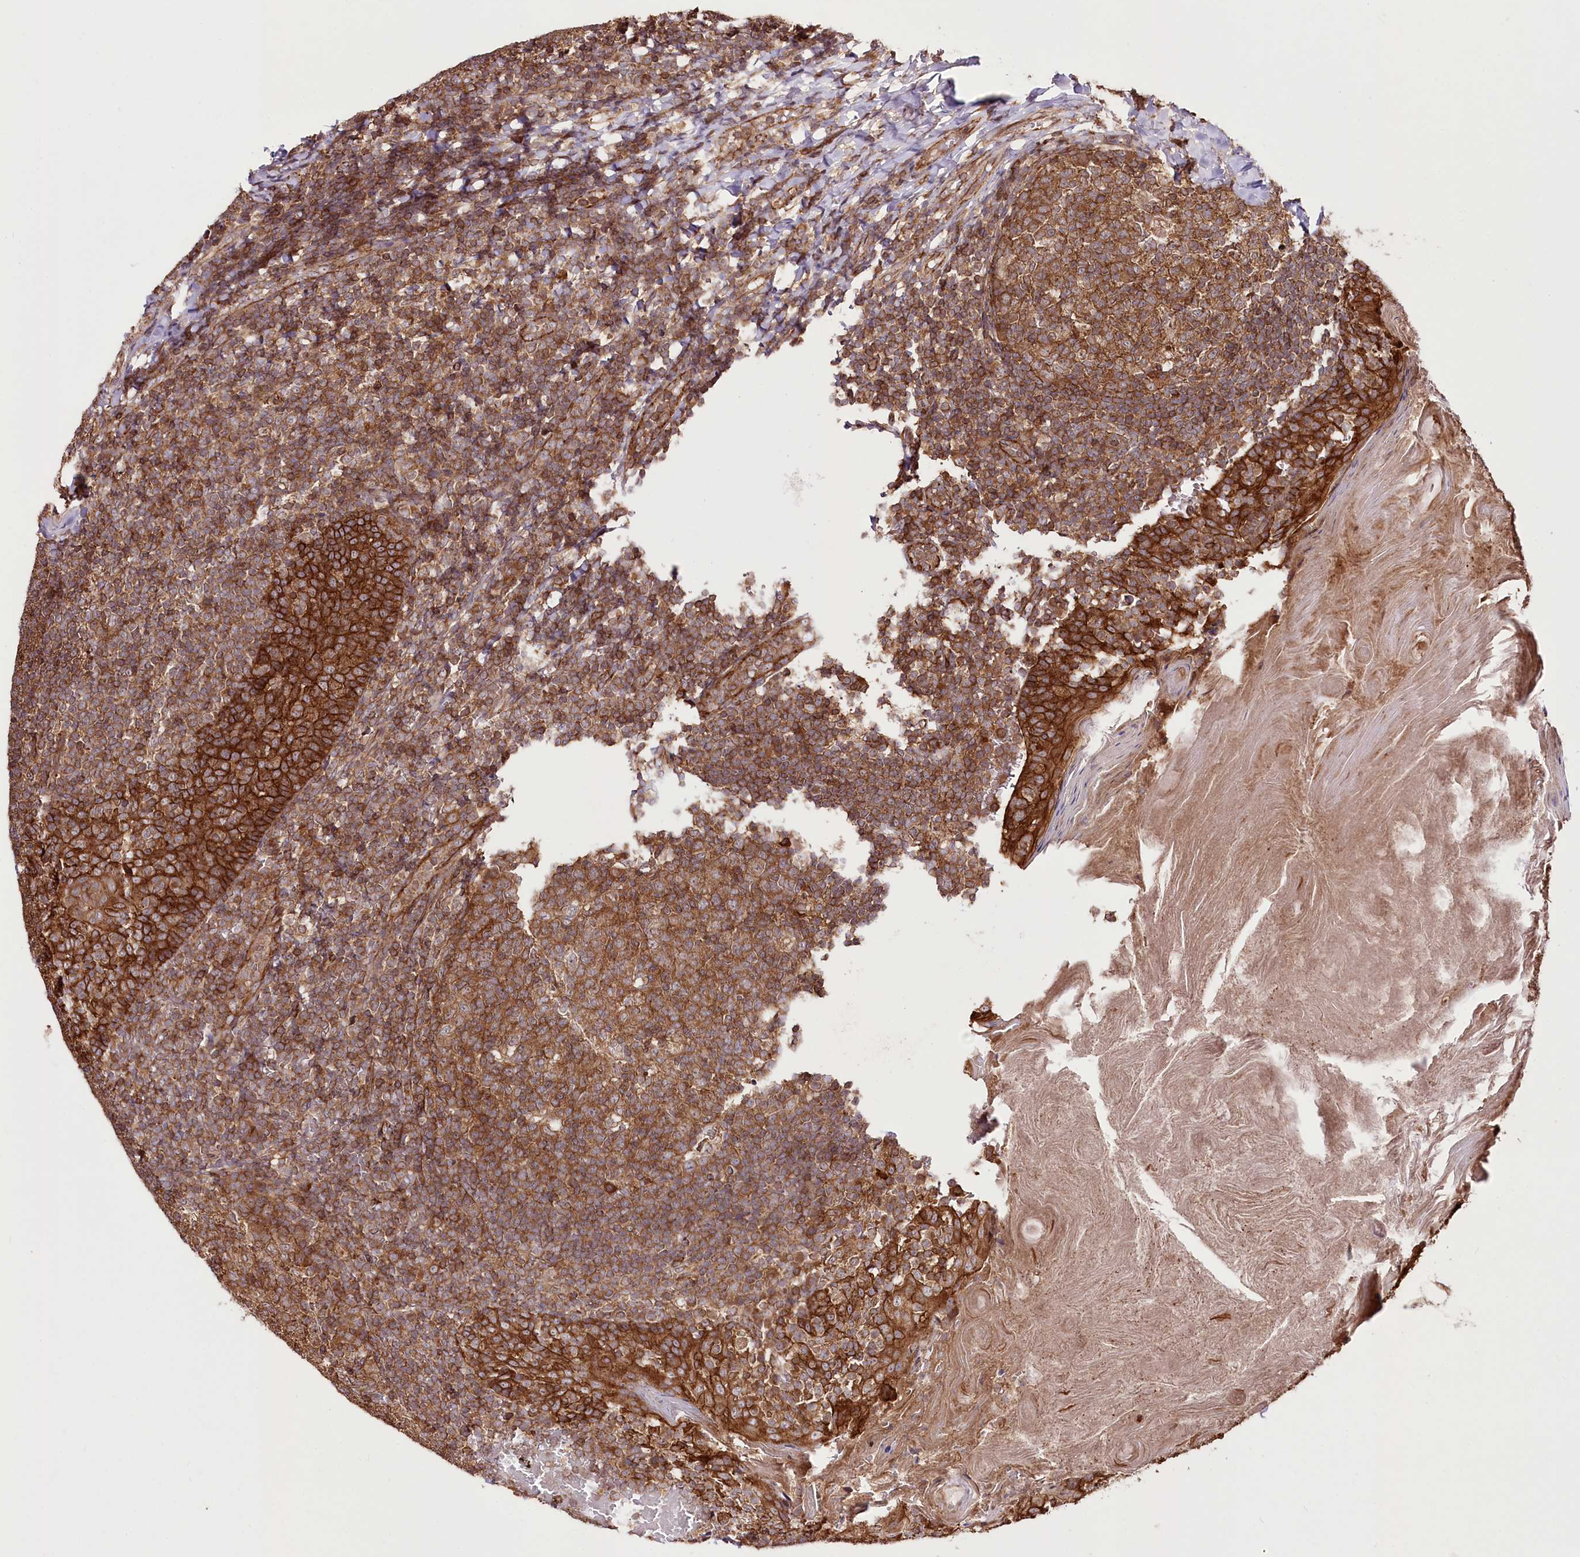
{"staining": {"intensity": "strong", "quantity": ">75%", "location": "cytoplasmic/membranous"}, "tissue": "tonsil", "cell_type": "Germinal center cells", "image_type": "normal", "snomed": [{"axis": "morphology", "description": "Normal tissue, NOS"}, {"axis": "topography", "description": "Tonsil"}], "caption": "Tonsil stained for a protein (brown) displays strong cytoplasmic/membranous positive expression in about >75% of germinal center cells.", "gene": "DHX29", "patient": {"sex": "female", "age": 19}}